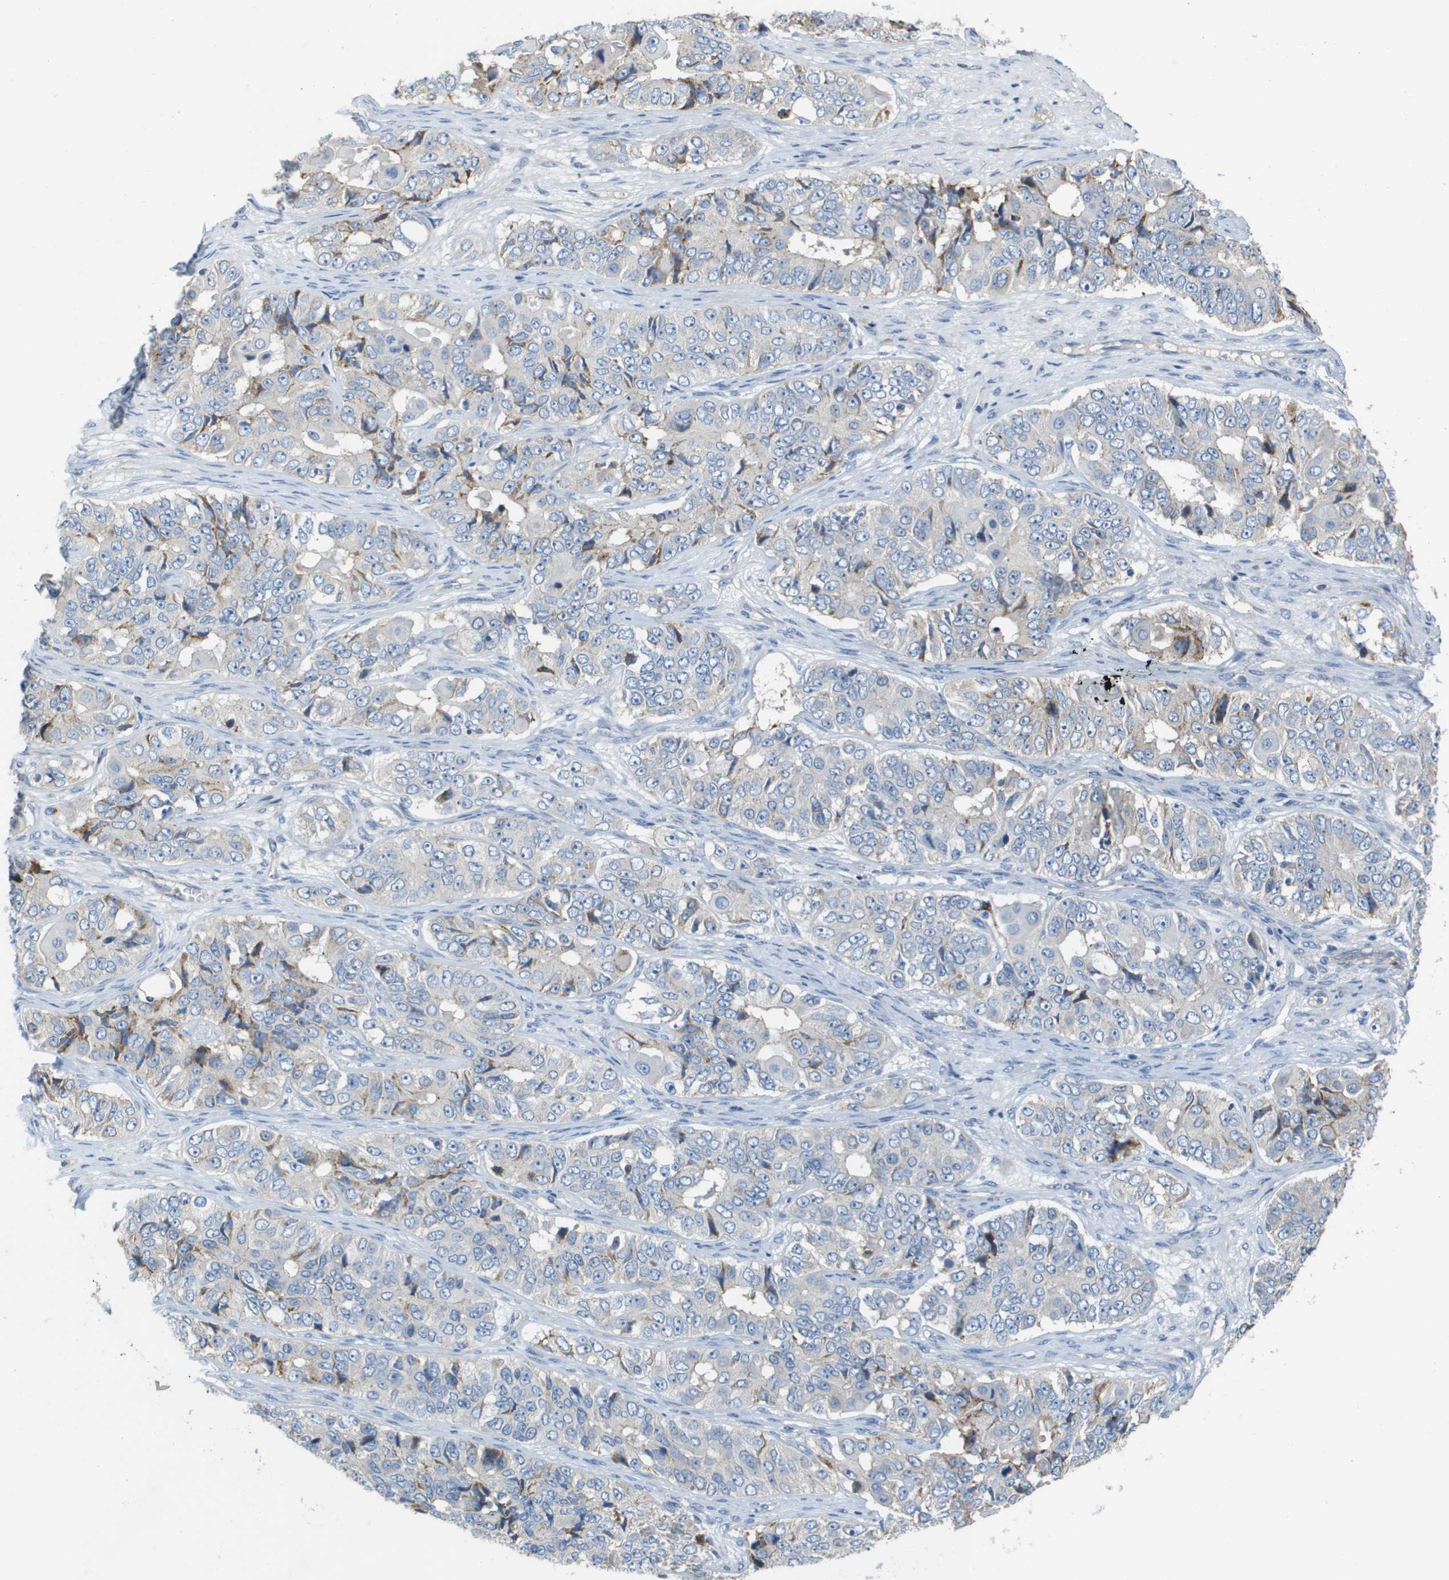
{"staining": {"intensity": "negative", "quantity": "none", "location": "none"}, "tissue": "ovarian cancer", "cell_type": "Tumor cells", "image_type": "cancer", "snomed": [{"axis": "morphology", "description": "Carcinoma, endometroid"}, {"axis": "topography", "description": "Ovary"}], "caption": "Tumor cells show no significant staining in ovarian cancer (endometroid carcinoma).", "gene": "CASP10", "patient": {"sex": "female", "age": 51}}